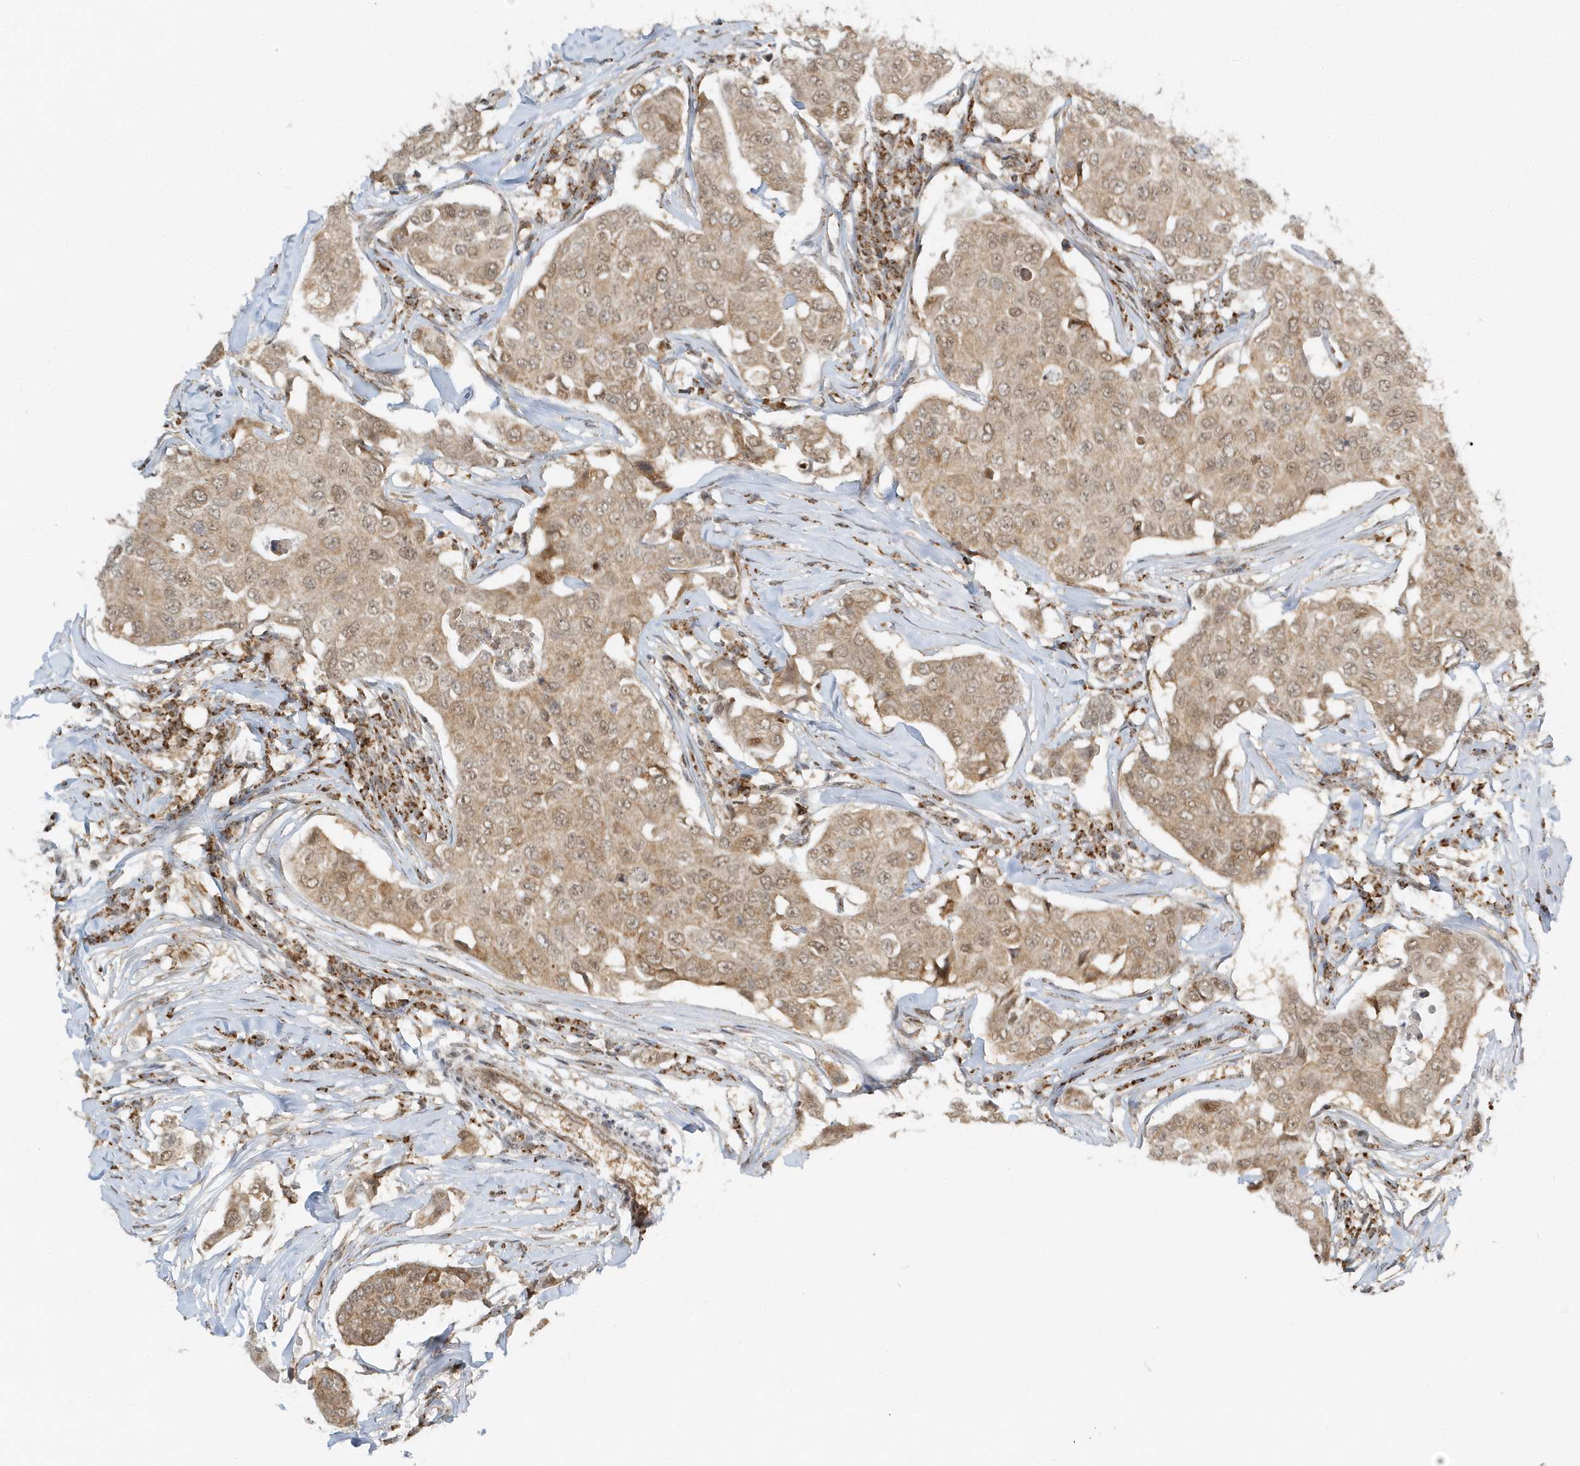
{"staining": {"intensity": "moderate", "quantity": ">75%", "location": "cytoplasmic/membranous,nuclear"}, "tissue": "breast cancer", "cell_type": "Tumor cells", "image_type": "cancer", "snomed": [{"axis": "morphology", "description": "Duct carcinoma"}, {"axis": "topography", "description": "Breast"}], "caption": "The photomicrograph displays immunohistochemical staining of invasive ductal carcinoma (breast). There is moderate cytoplasmic/membranous and nuclear expression is identified in approximately >75% of tumor cells. (brown staining indicates protein expression, while blue staining denotes nuclei).", "gene": "PSMD6", "patient": {"sex": "female", "age": 80}}